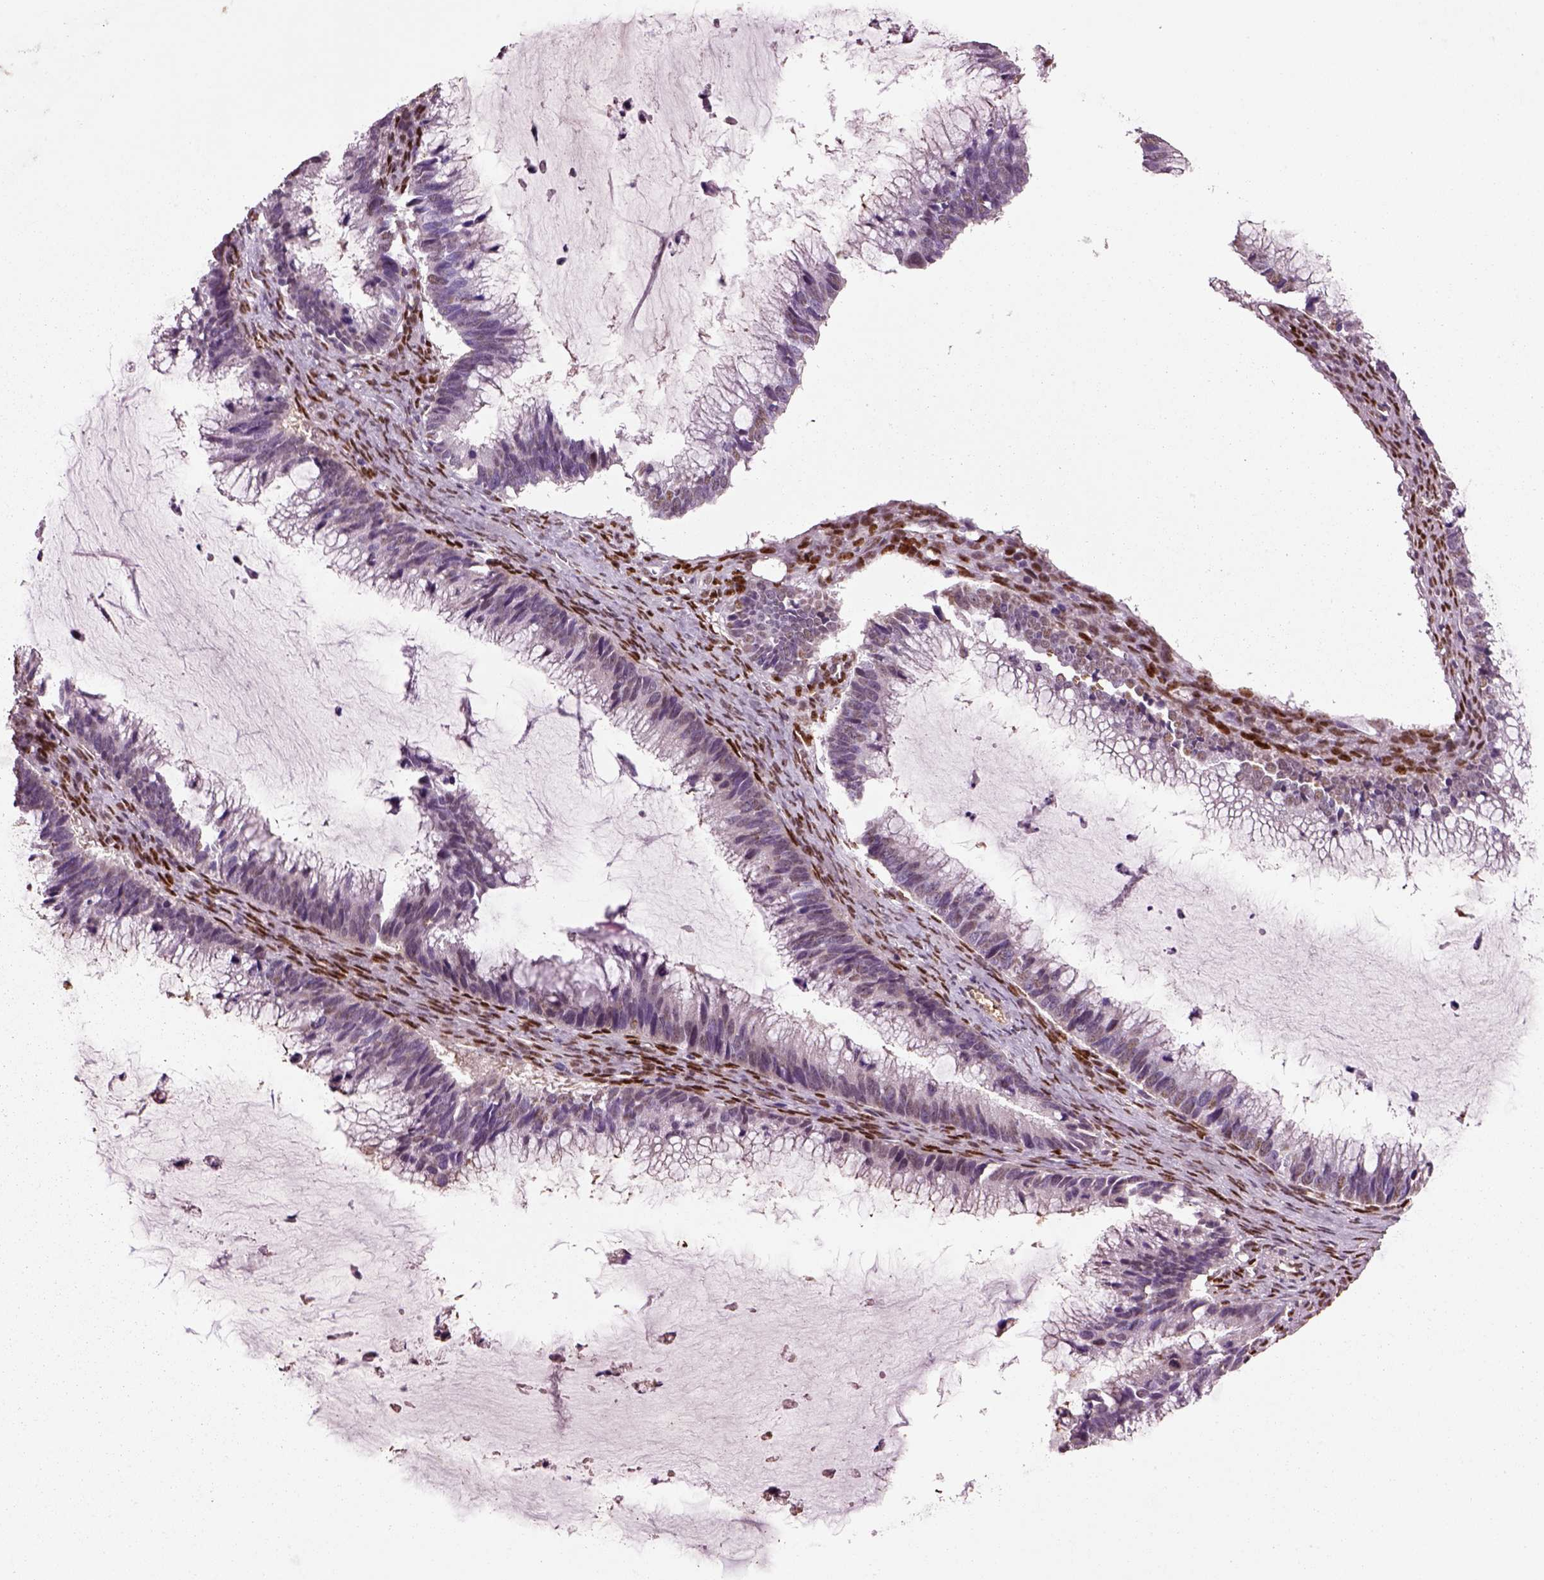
{"staining": {"intensity": "negative", "quantity": "none", "location": "none"}, "tissue": "ovarian cancer", "cell_type": "Tumor cells", "image_type": "cancer", "snomed": [{"axis": "morphology", "description": "Cystadenocarcinoma, mucinous, NOS"}, {"axis": "topography", "description": "Ovary"}], "caption": "Ovarian cancer (mucinous cystadenocarcinoma) was stained to show a protein in brown. There is no significant expression in tumor cells.", "gene": "DDX3X", "patient": {"sex": "female", "age": 38}}